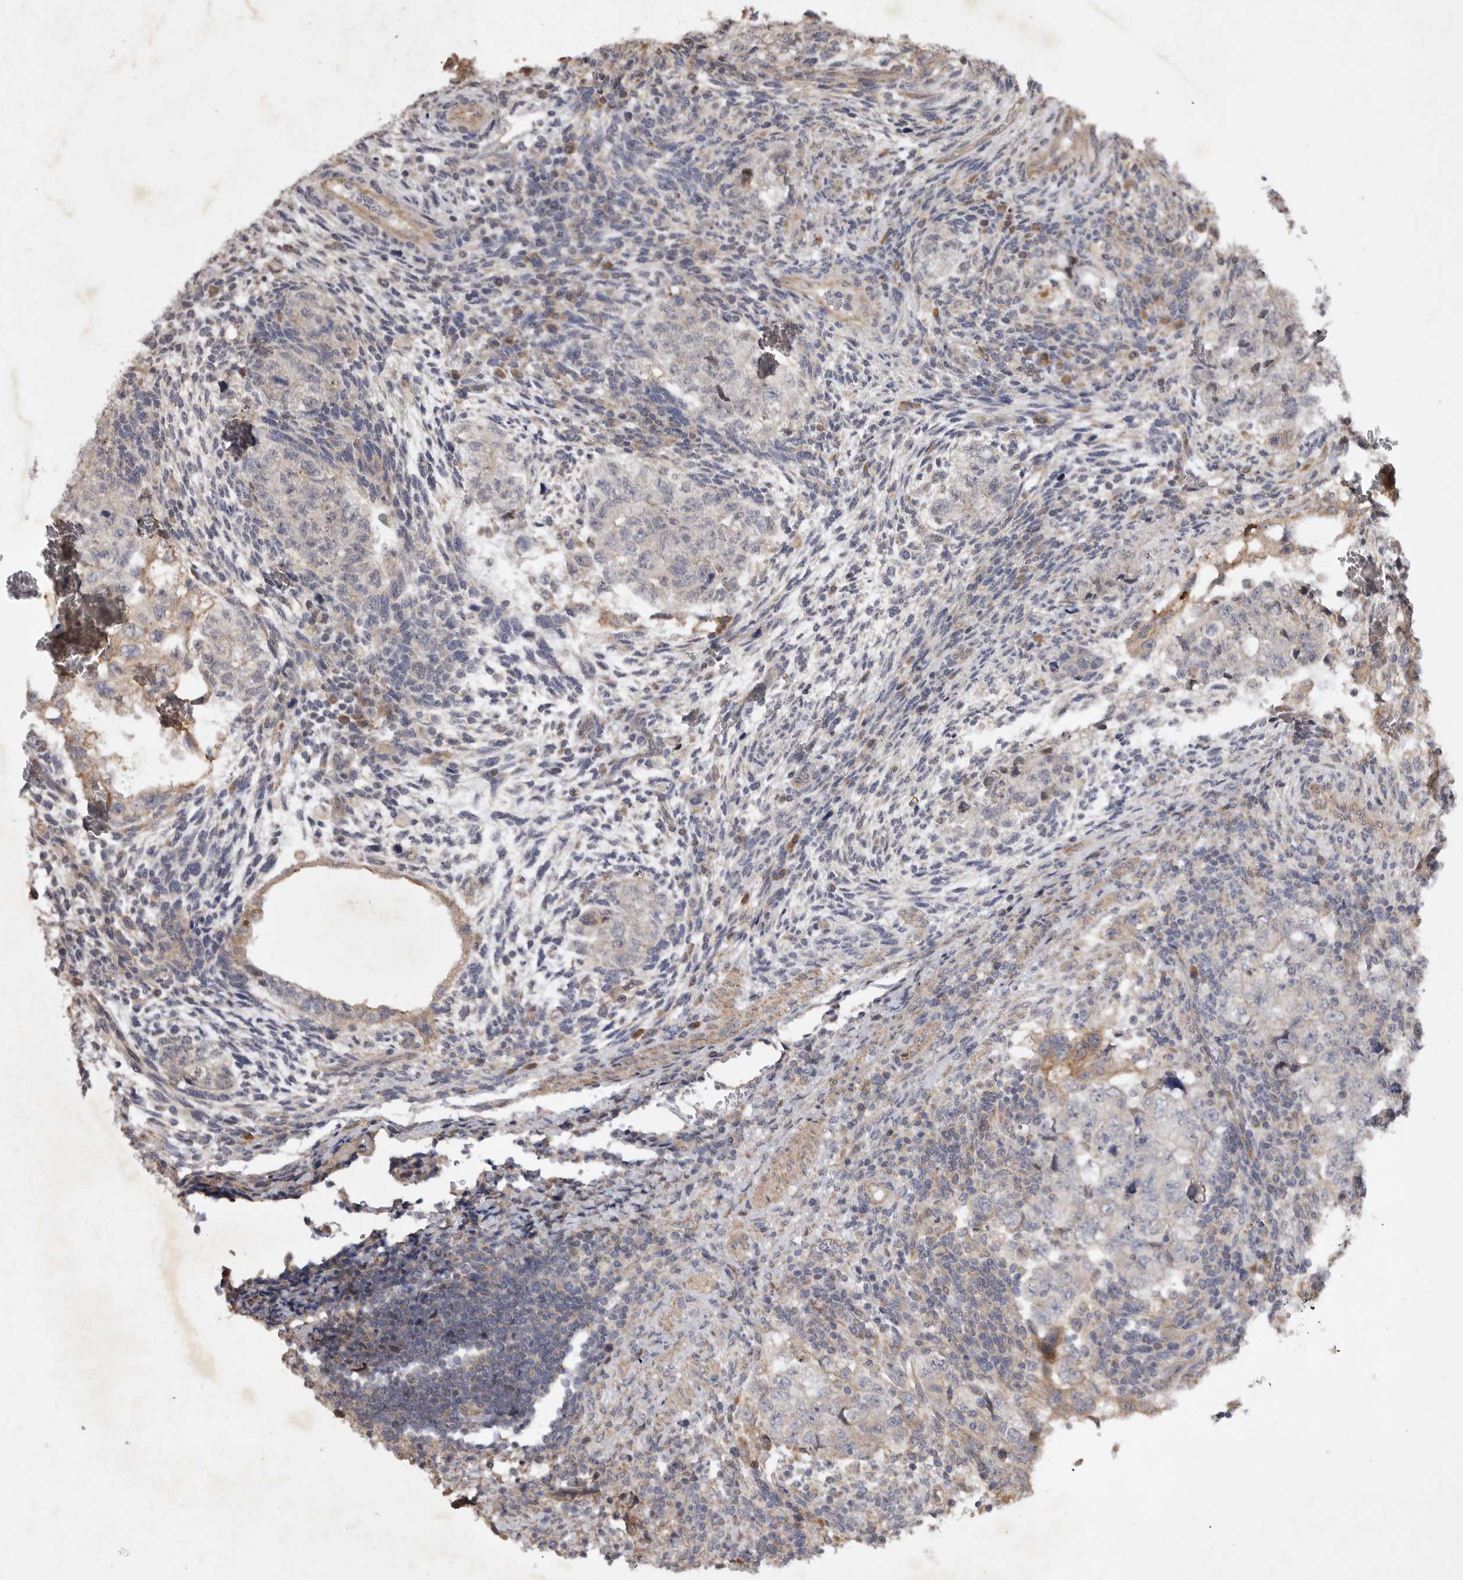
{"staining": {"intensity": "moderate", "quantity": "<25%", "location": "cytoplasmic/membranous"}, "tissue": "testis cancer", "cell_type": "Tumor cells", "image_type": "cancer", "snomed": [{"axis": "morphology", "description": "Normal tissue, NOS"}, {"axis": "morphology", "description": "Carcinoma, Embryonal, NOS"}, {"axis": "topography", "description": "Testis"}], "caption": "Immunohistochemistry of human embryonal carcinoma (testis) demonstrates low levels of moderate cytoplasmic/membranous expression in approximately <25% of tumor cells.", "gene": "EDEM3", "patient": {"sex": "male", "age": 36}}